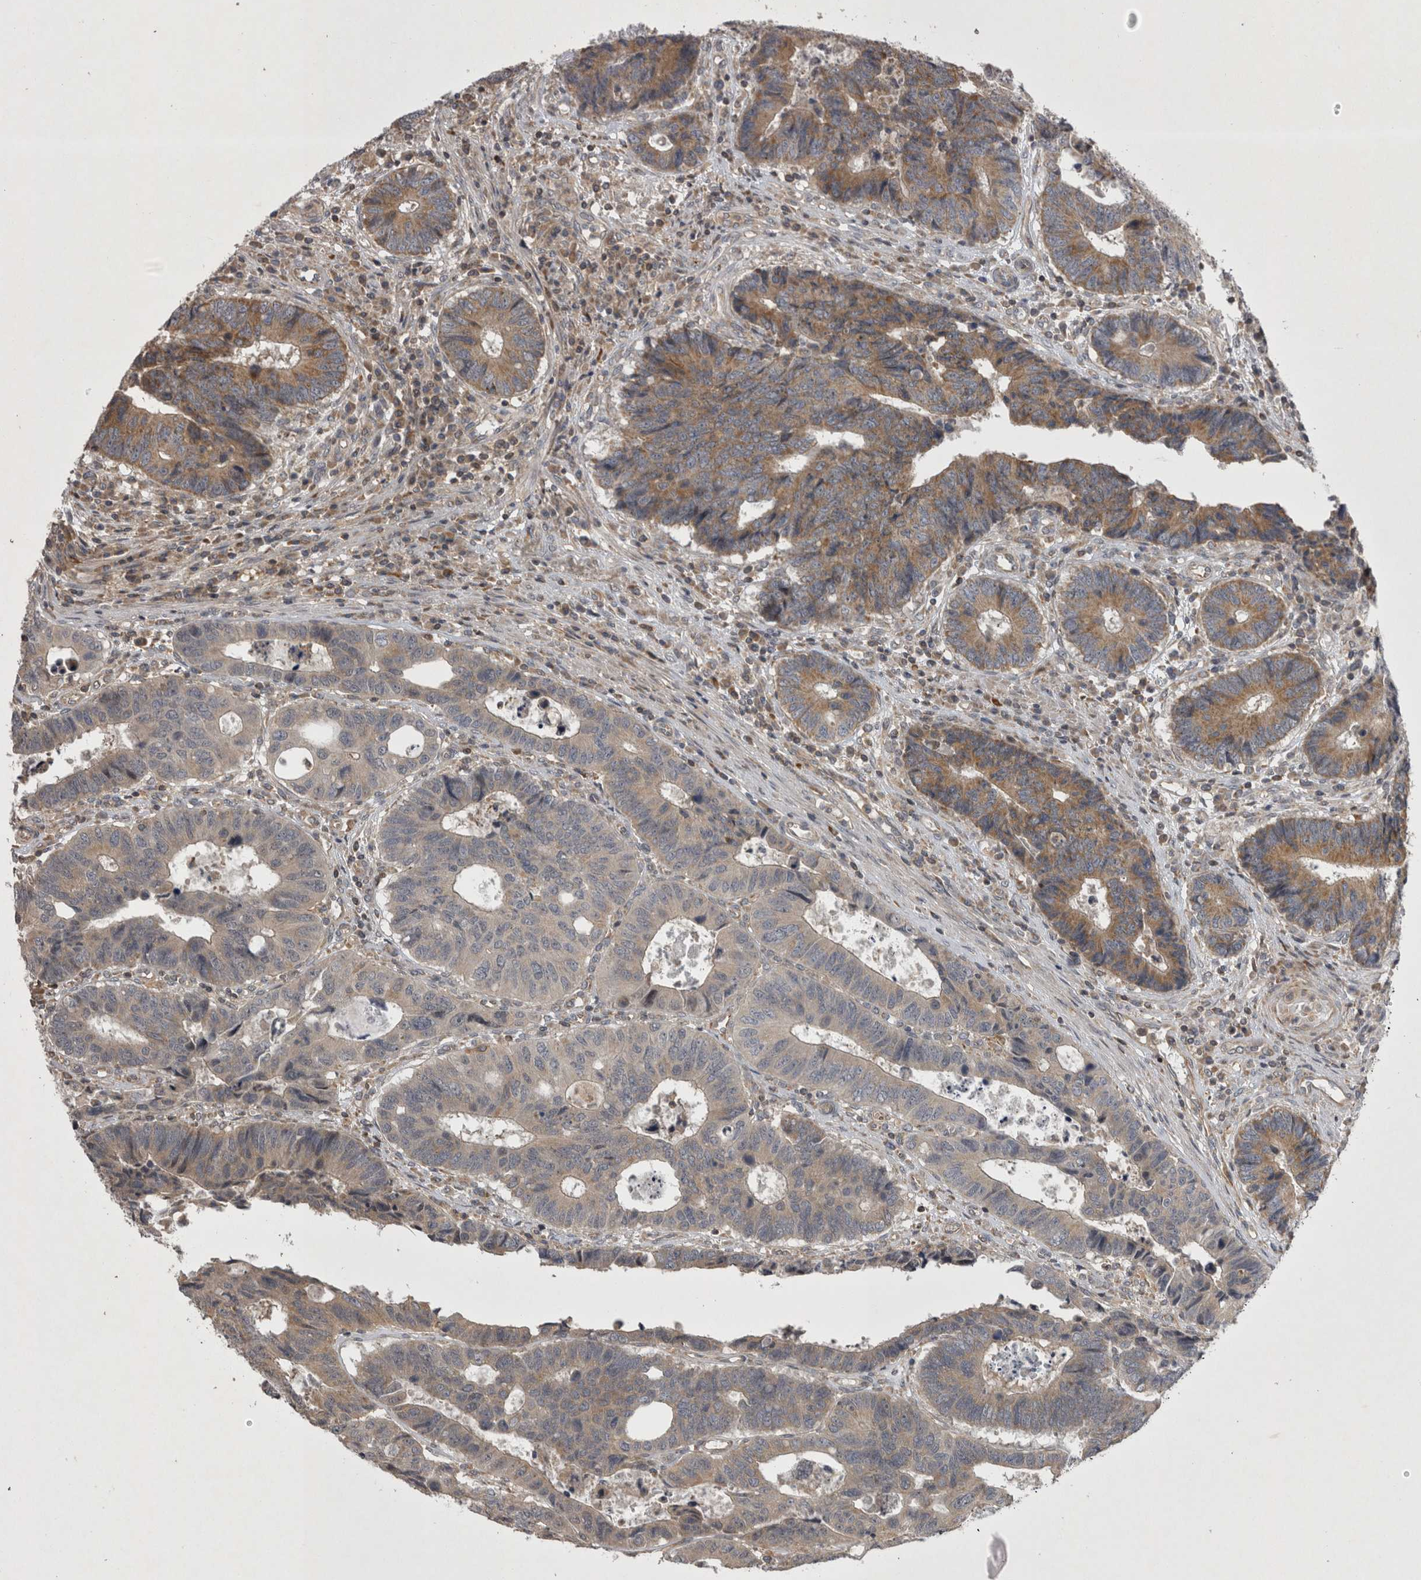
{"staining": {"intensity": "weak", "quantity": ">75%", "location": "cytoplasmic/membranous"}, "tissue": "colorectal cancer", "cell_type": "Tumor cells", "image_type": "cancer", "snomed": [{"axis": "morphology", "description": "Adenocarcinoma, NOS"}, {"axis": "topography", "description": "Rectum"}], "caption": "Colorectal cancer stained with a brown dye shows weak cytoplasmic/membranous positive expression in about >75% of tumor cells.", "gene": "TSPOAP1", "patient": {"sex": "male", "age": 84}}